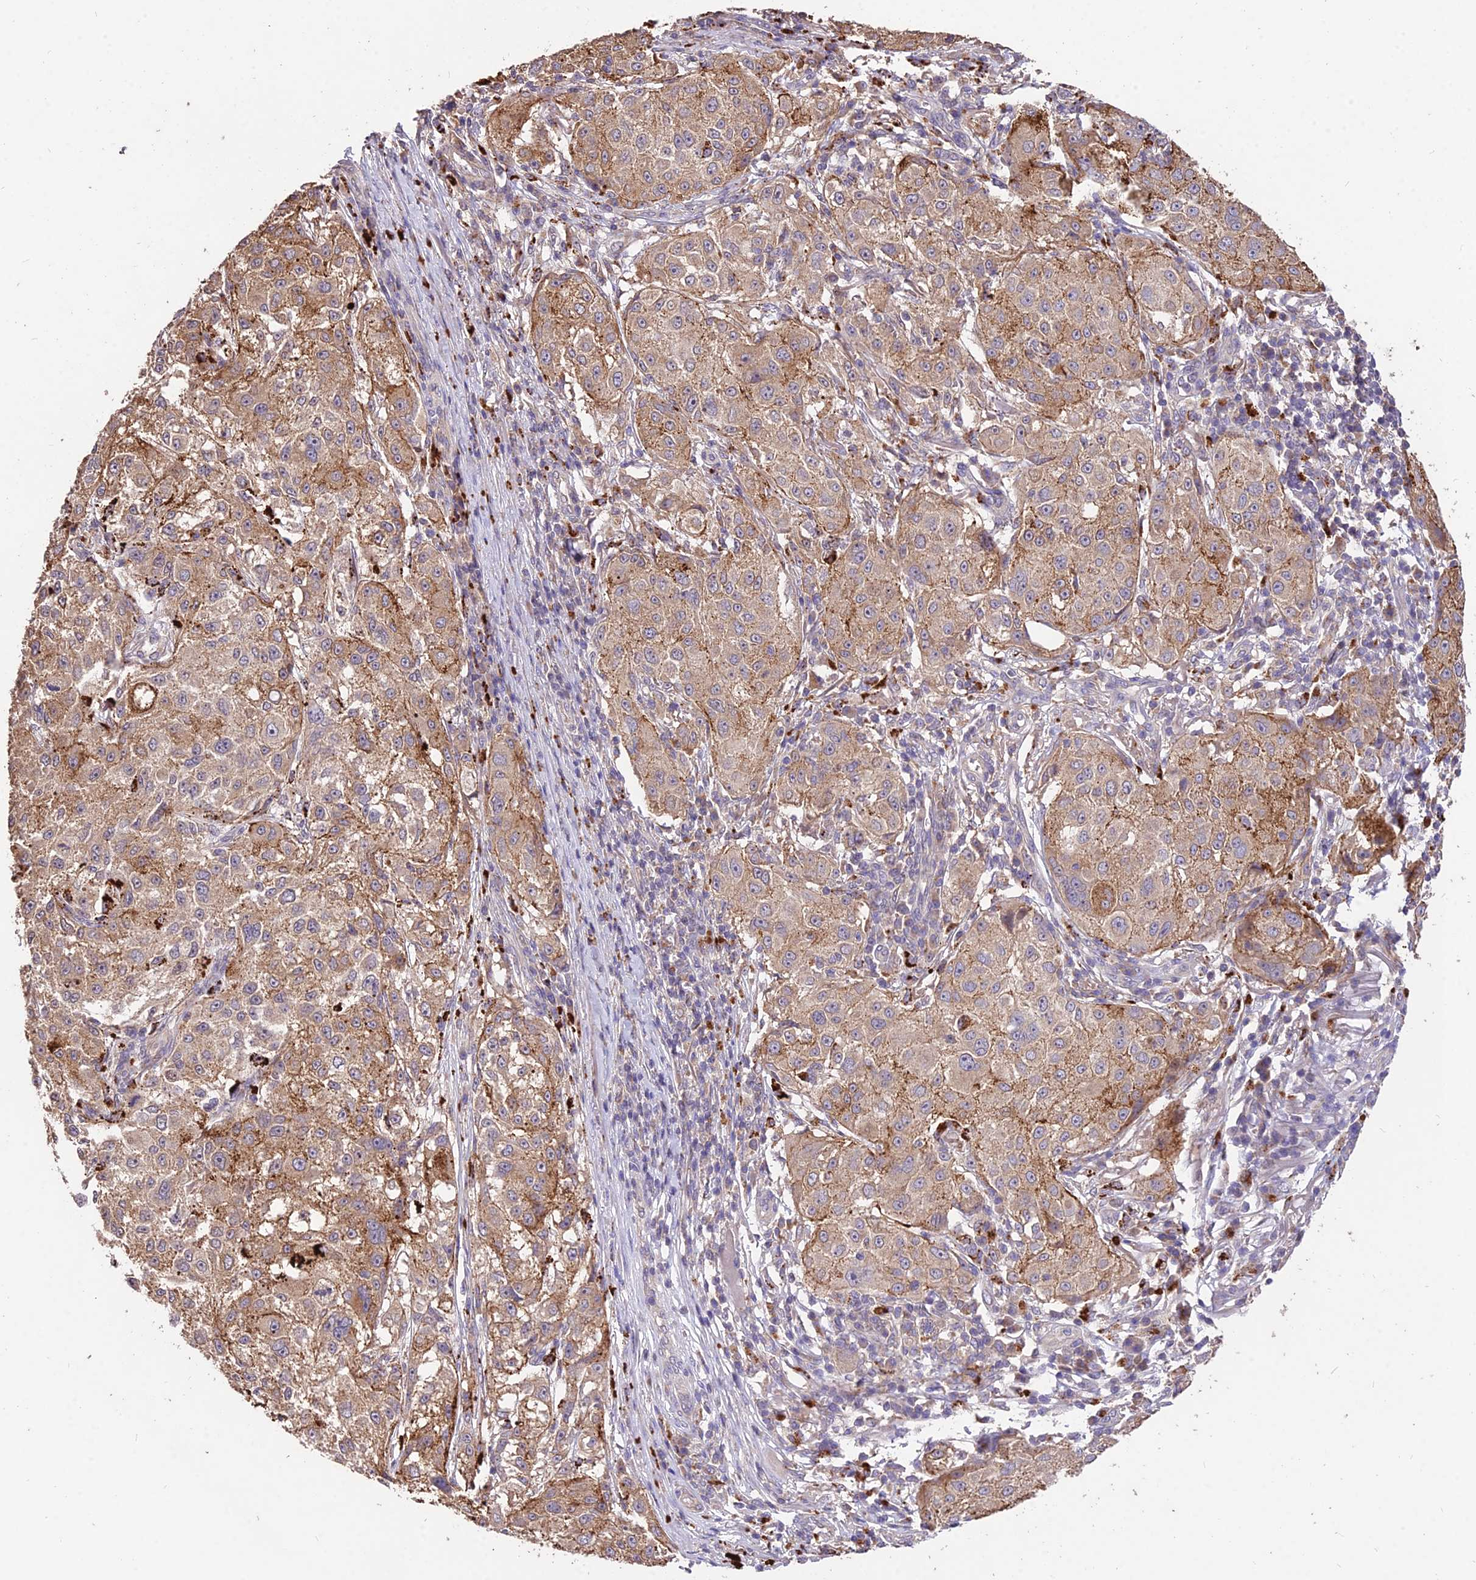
{"staining": {"intensity": "moderate", "quantity": ">75%", "location": "cytoplasmic/membranous"}, "tissue": "melanoma", "cell_type": "Tumor cells", "image_type": "cancer", "snomed": [{"axis": "morphology", "description": "Necrosis, NOS"}, {"axis": "morphology", "description": "Malignant melanoma, NOS"}, {"axis": "topography", "description": "Skin"}], "caption": "Immunohistochemical staining of malignant melanoma shows medium levels of moderate cytoplasmic/membranous protein positivity in about >75% of tumor cells.", "gene": "SDHD", "patient": {"sex": "female", "age": 87}}